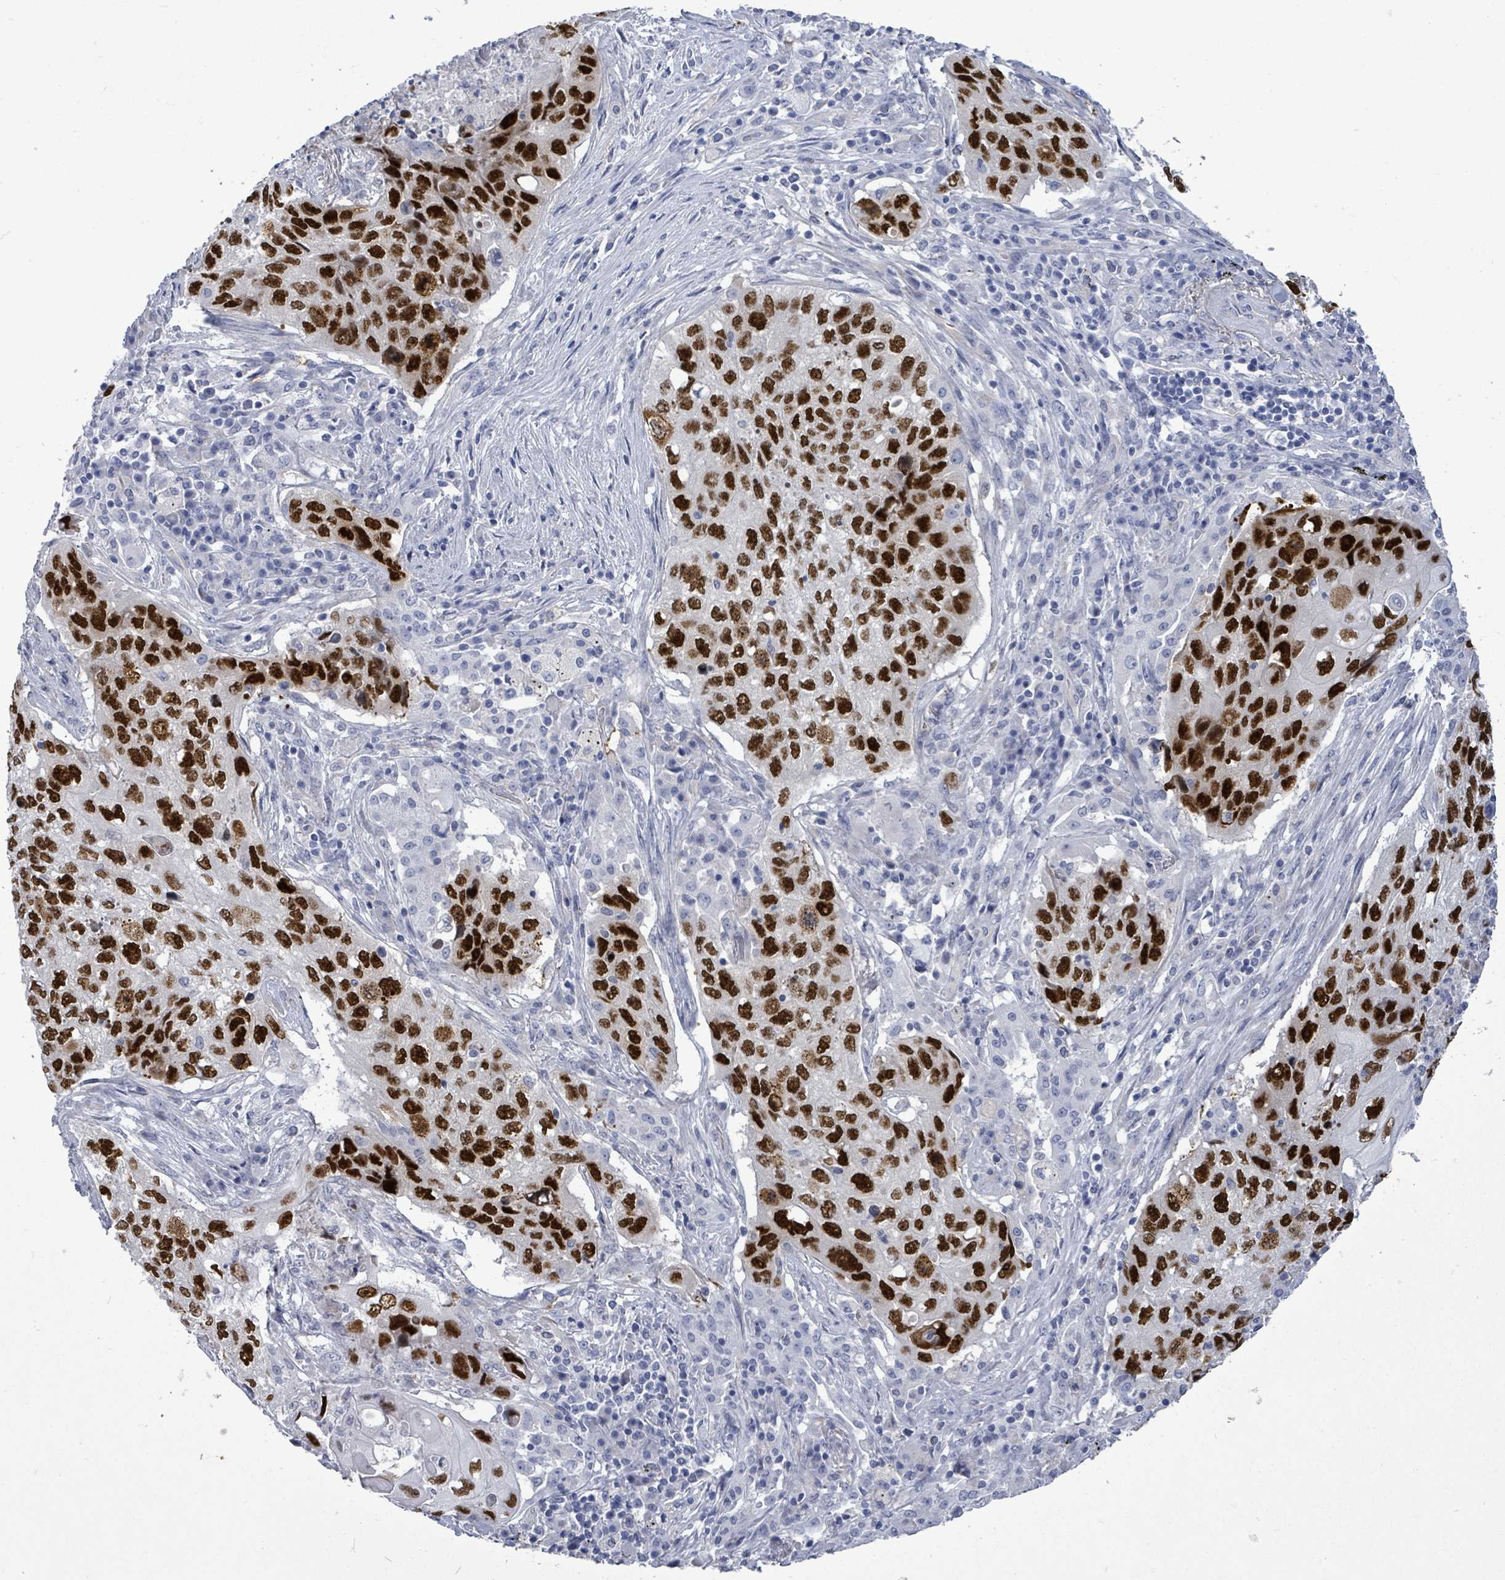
{"staining": {"intensity": "strong", "quantity": ">75%", "location": "nuclear"}, "tissue": "lung cancer", "cell_type": "Tumor cells", "image_type": "cancer", "snomed": [{"axis": "morphology", "description": "Squamous cell carcinoma, NOS"}, {"axis": "topography", "description": "Lung"}], "caption": "An image of human squamous cell carcinoma (lung) stained for a protein shows strong nuclear brown staining in tumor cells.", "gene": "CT45A5", "patient": {"sex": "female", "age": 63}}